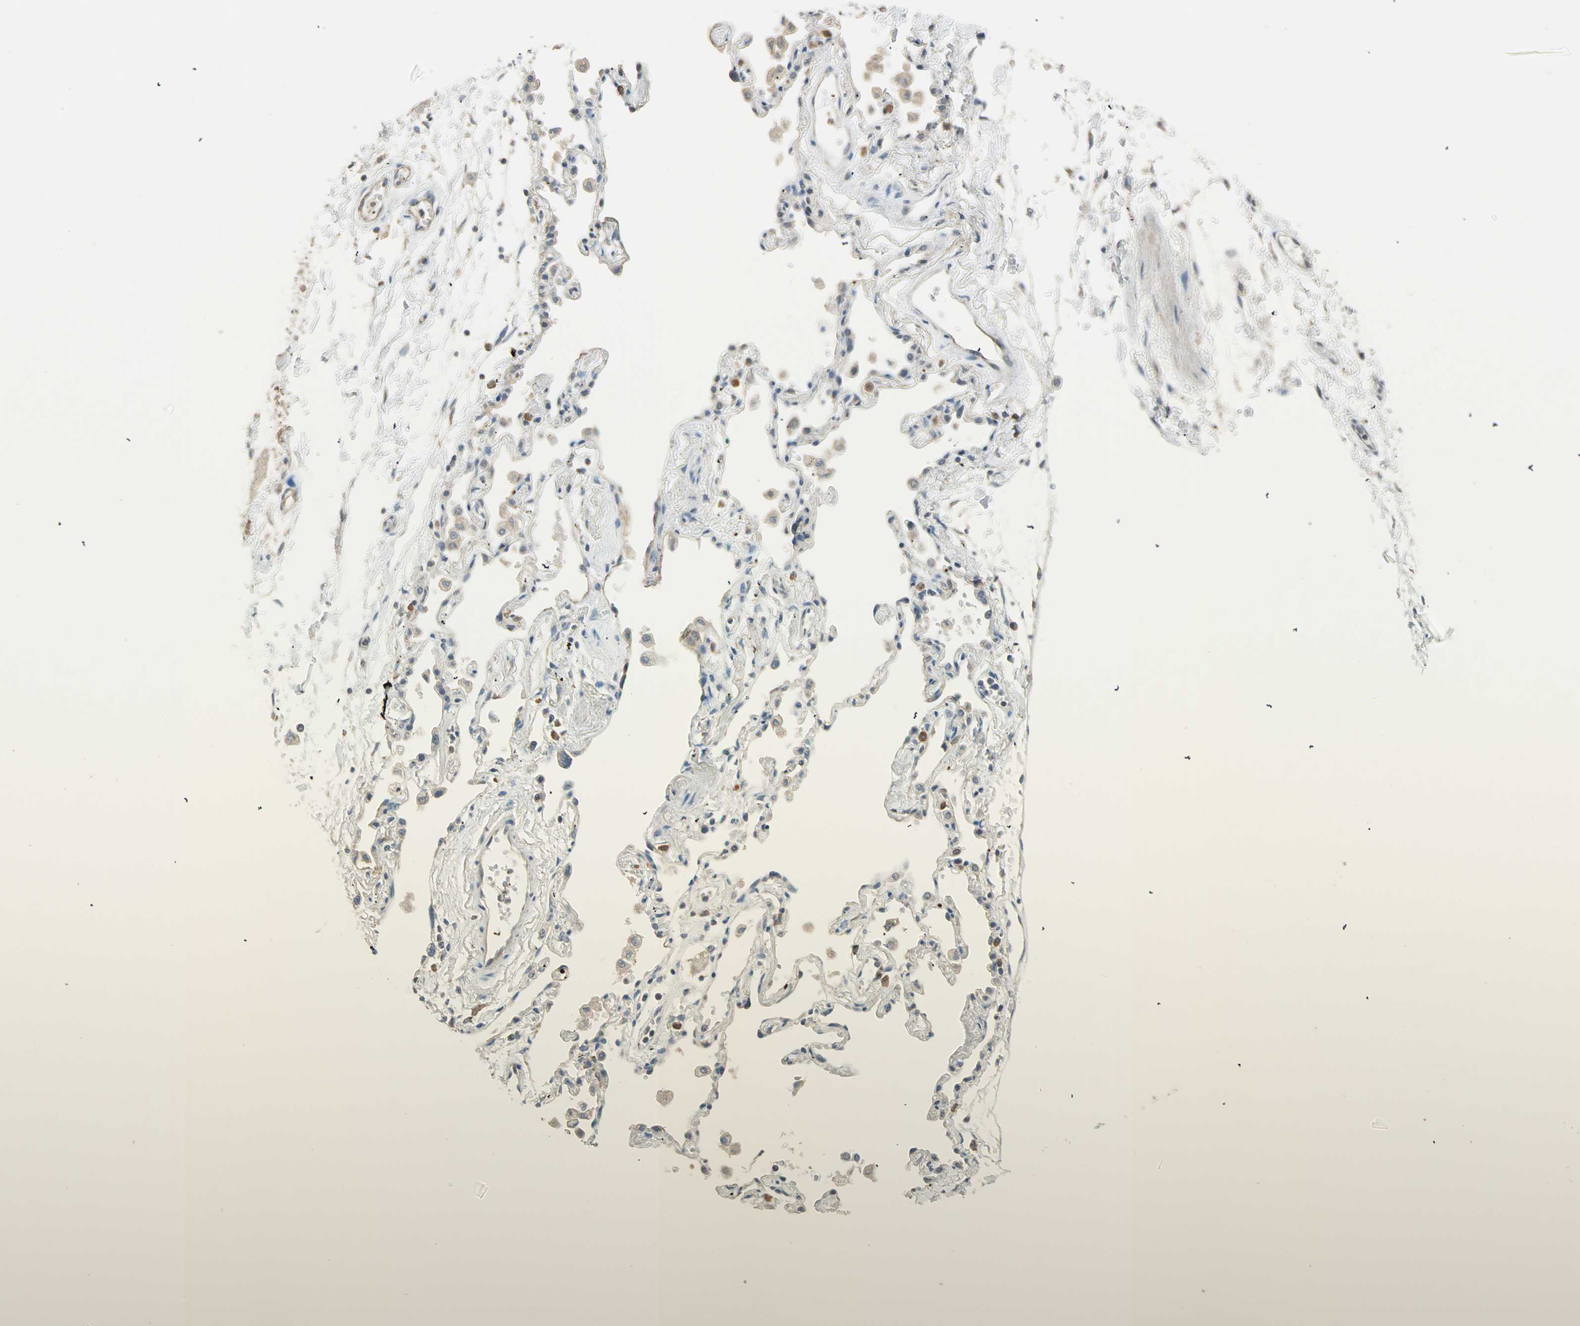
{"staining": {"intensity": "negative", "quantity": "none", "location": "none"}, "tissue": "adipose tissue", "cell_type": "Adipocytes", "image_type": "normal", "snomed": [{"axis": "morphology", "description": "Normal tissue, NOS"}, {"axis": "morphology", "description": "Adenocarcinoma, NOS"}, {"axis": "topography", "description": "Cartilage tissue"}, {"axis": "topography", "description": "Bronchus"}, {"axis": "topography", "description": "Lung"}], "caption": "High power microscopy image of an immunohistochemistry (IHC) micrograph of benign adipose tissue, revealing no significant positivity in adipocytes. (IHC, brightfield microscopy, high magnification).", "gene": "RAD18", "patient": {"sex": "female", "age": 67}}